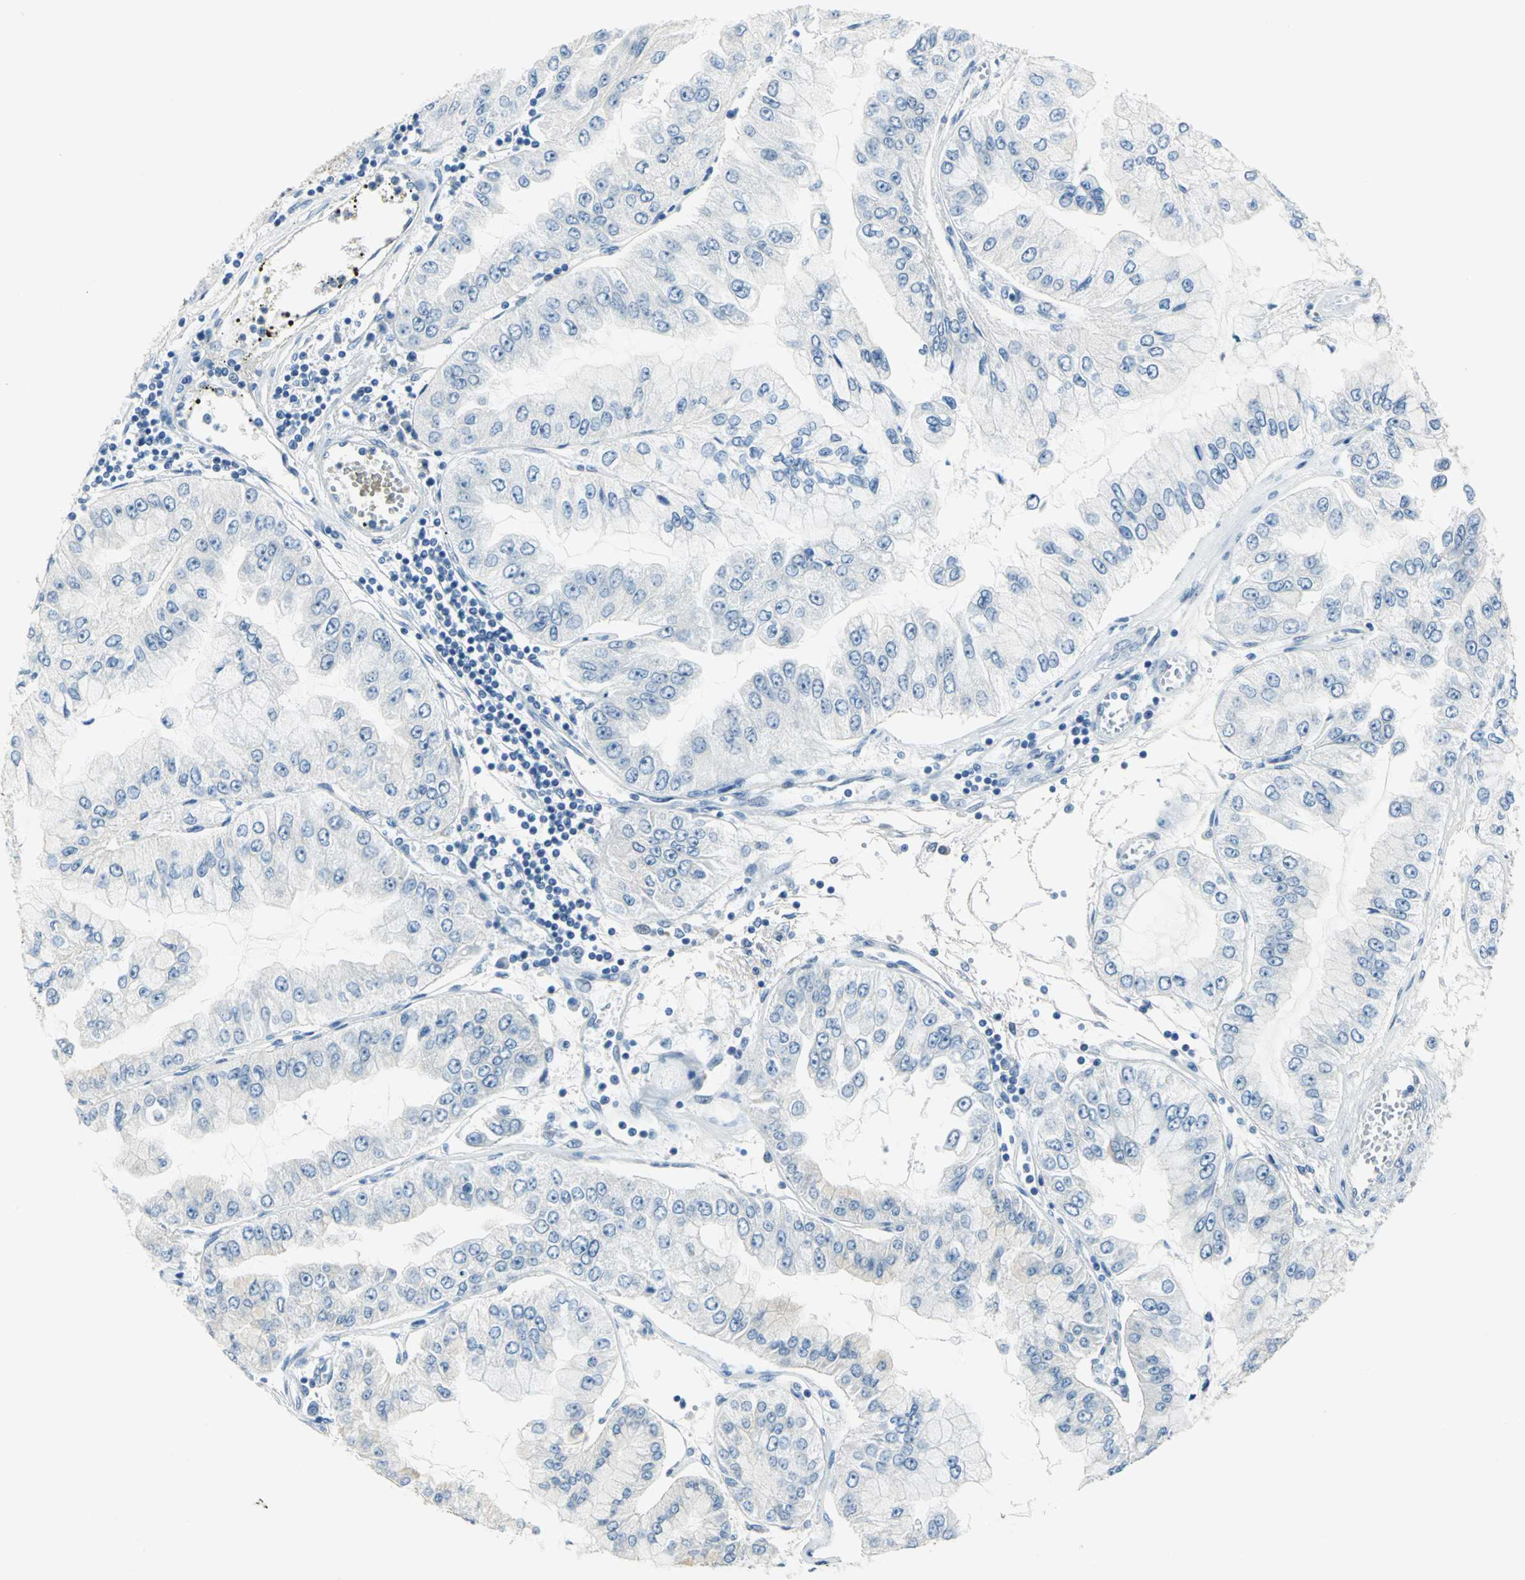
{"staining": {"intensity": "negative", "quantity": "none", "location": "none"}, "tissue": "liver cancer", "cell_type": "Tumor cells", "image_type": "cancer", "snomed": [{"axis": "morphology", "description": "Cholangiocarcinoma"}, {"axis": "topography", "description": "Liver"}], "caption": "An immunohistochemistry micrograph of liver cholangiocarcinoma is shown. There is no staining in tumor cells of liver cholangiocarcinoma.", "gene": "RAD17", "patient": {"sex": "female", "age": 79}}